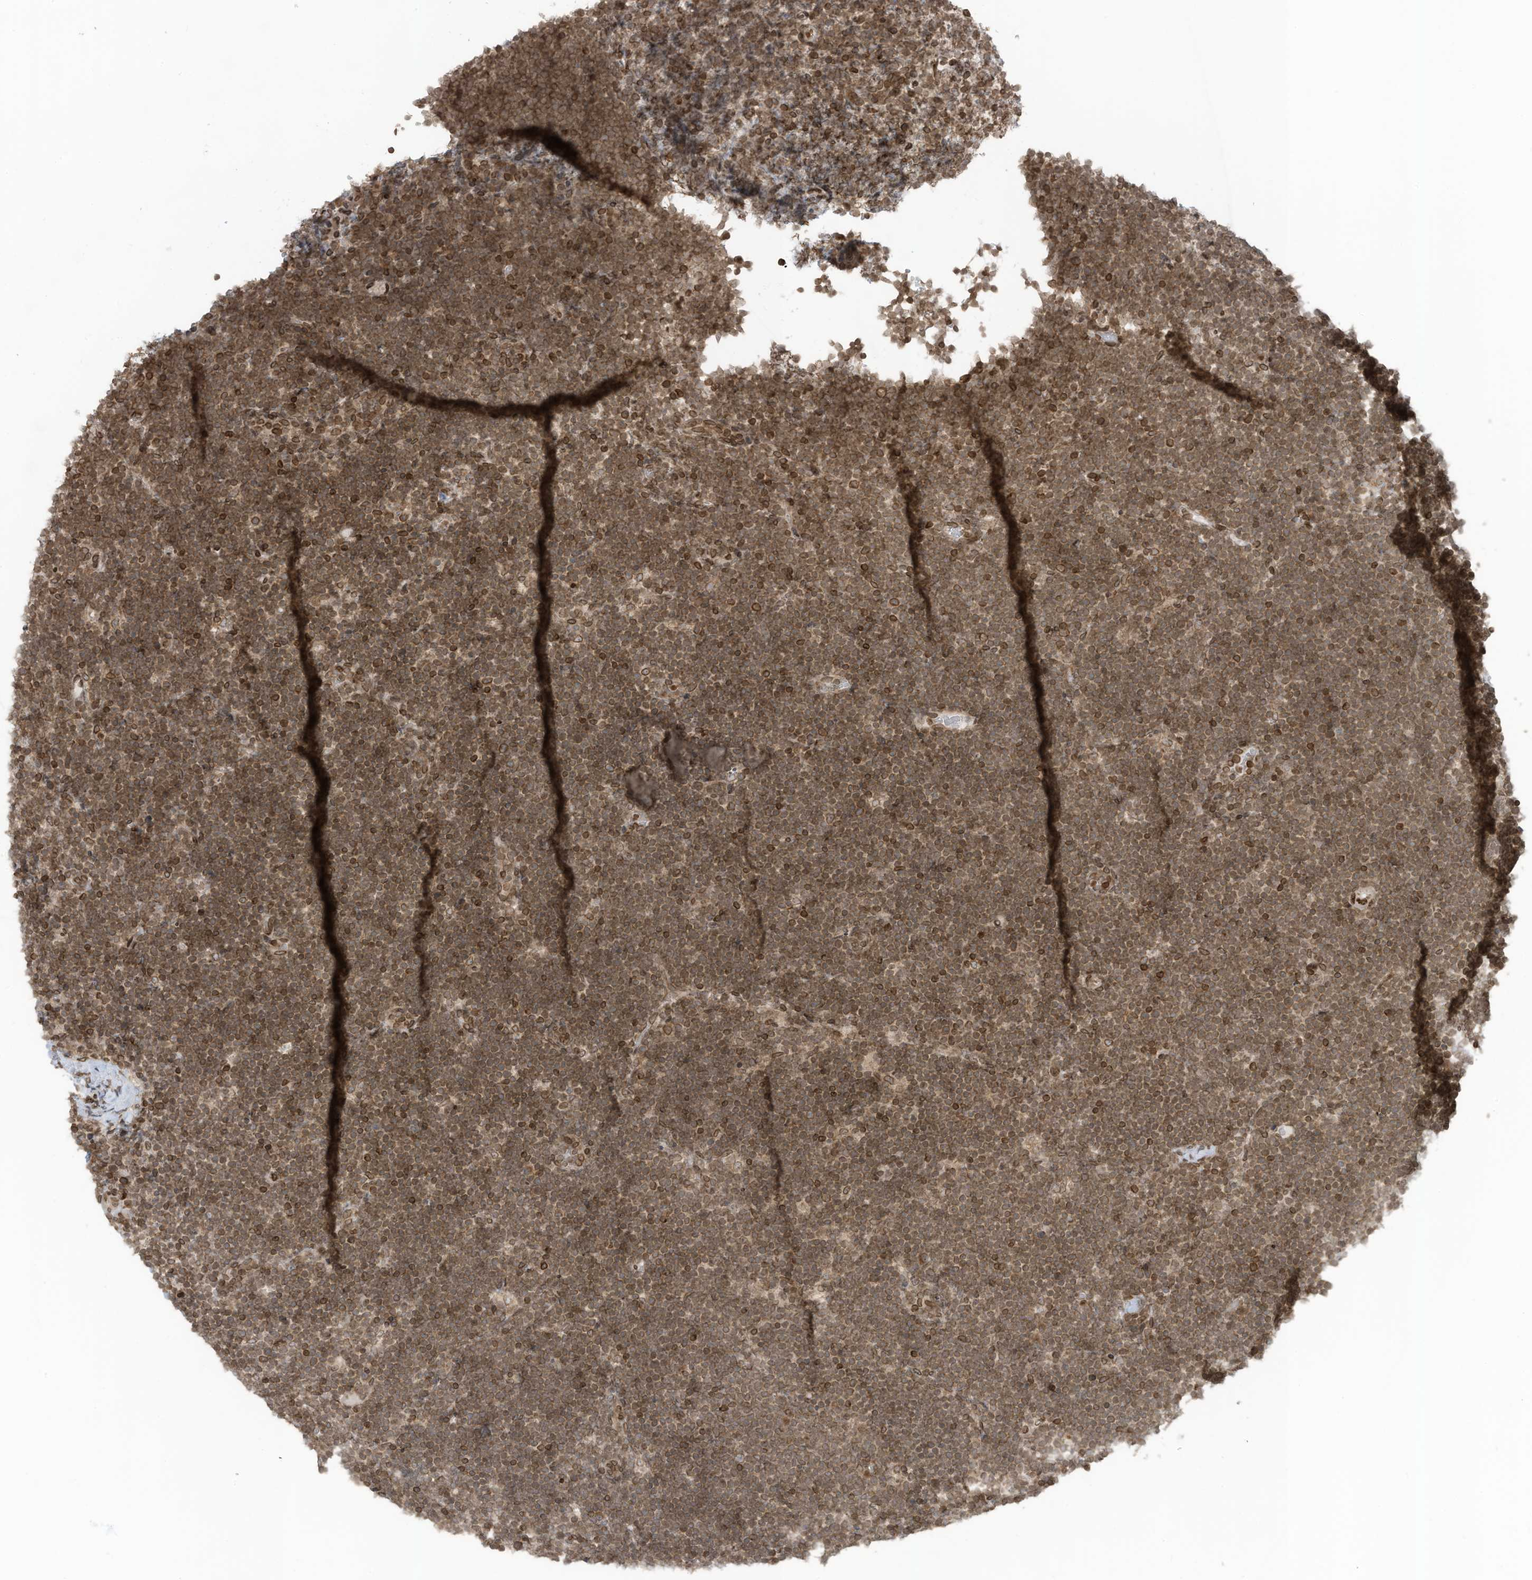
{"staining": {"intensity": "moderate", "quantity": ">75%", "location": "cytoplasmic/membranous,nuclear"}, "tissue": "lymphoma", "cell_type": "Tumor cells", "image_type": "cancer", "snomed": [{"axis": "morphology", "description": "Malignant lymphoma, non-Hodgkin's type, High grade"}, {"axis": "topography", "description": "Lymph node"}], "caption": "Immunohistochemical staining of high-grade malignant lymphoma, non-Hodgkin's type exhibits medium levels of moderate cytoplasmic/membranous and nuclear expression in about >75% of tumor cells.", "gene": "RABL3", "patient": {"sex": "male", "age": 13}}